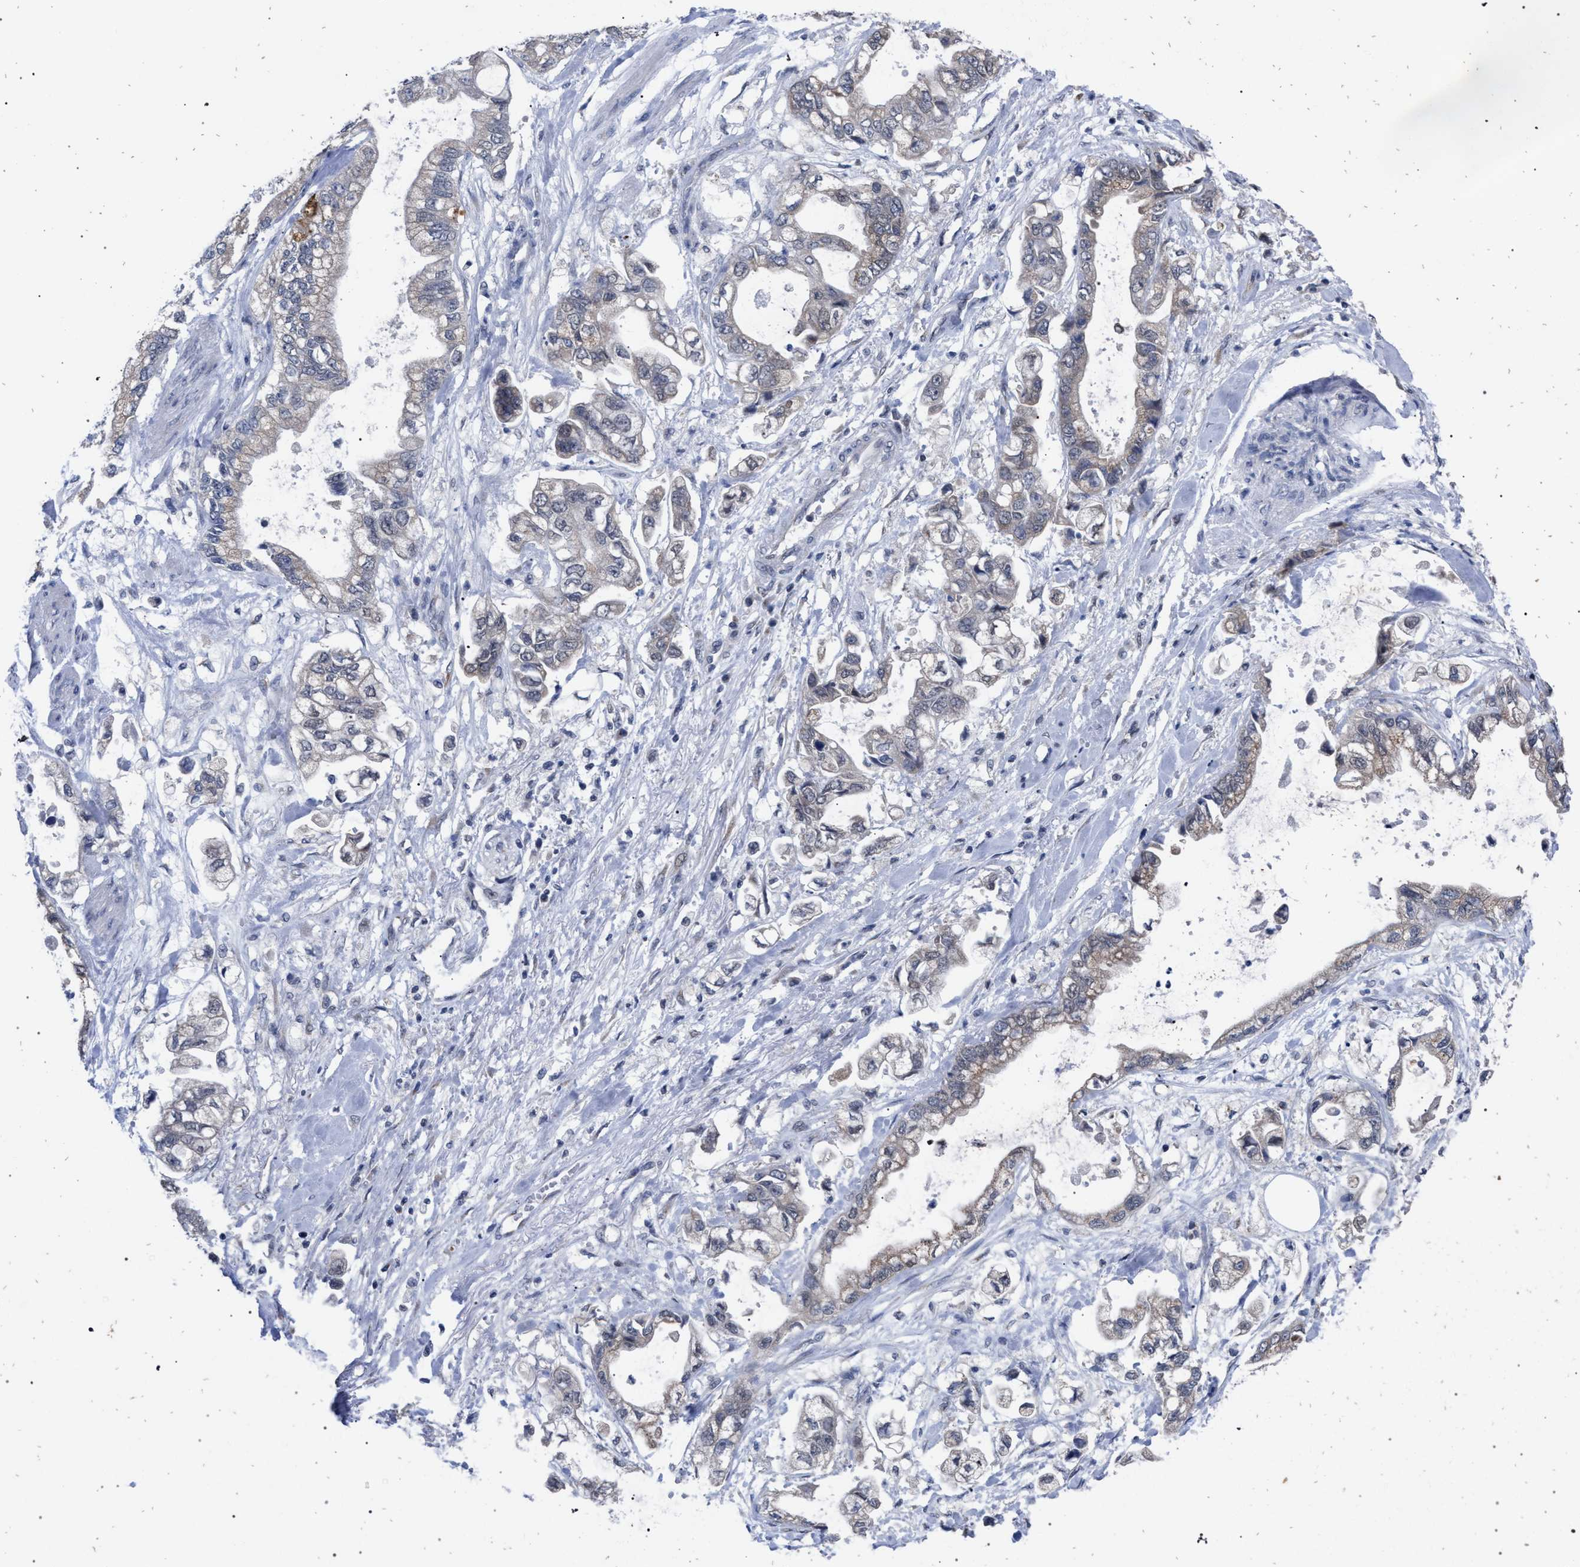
{"staining": {"intensity": "negative", "quantity": "none", "location": "none"}, "tissue": "stomach cancer", "cell_type": "Tumor cells", "image_type": "cancer", "snomed": [{"axis": "morphology", "description": "Normal tissue, NOS"}, {"axis": "morphology", "description": "Adenocarcinoma, NOS"}, {"axis": "topography", "description": "Stomach"}], "caption": "A micrograph of adenocarcinoma (stomach) stained for a protein exhibits no brown staining in tumor cells.", "gene": "GOLGA2", "patient": {"sex": "male", "age": 62}}